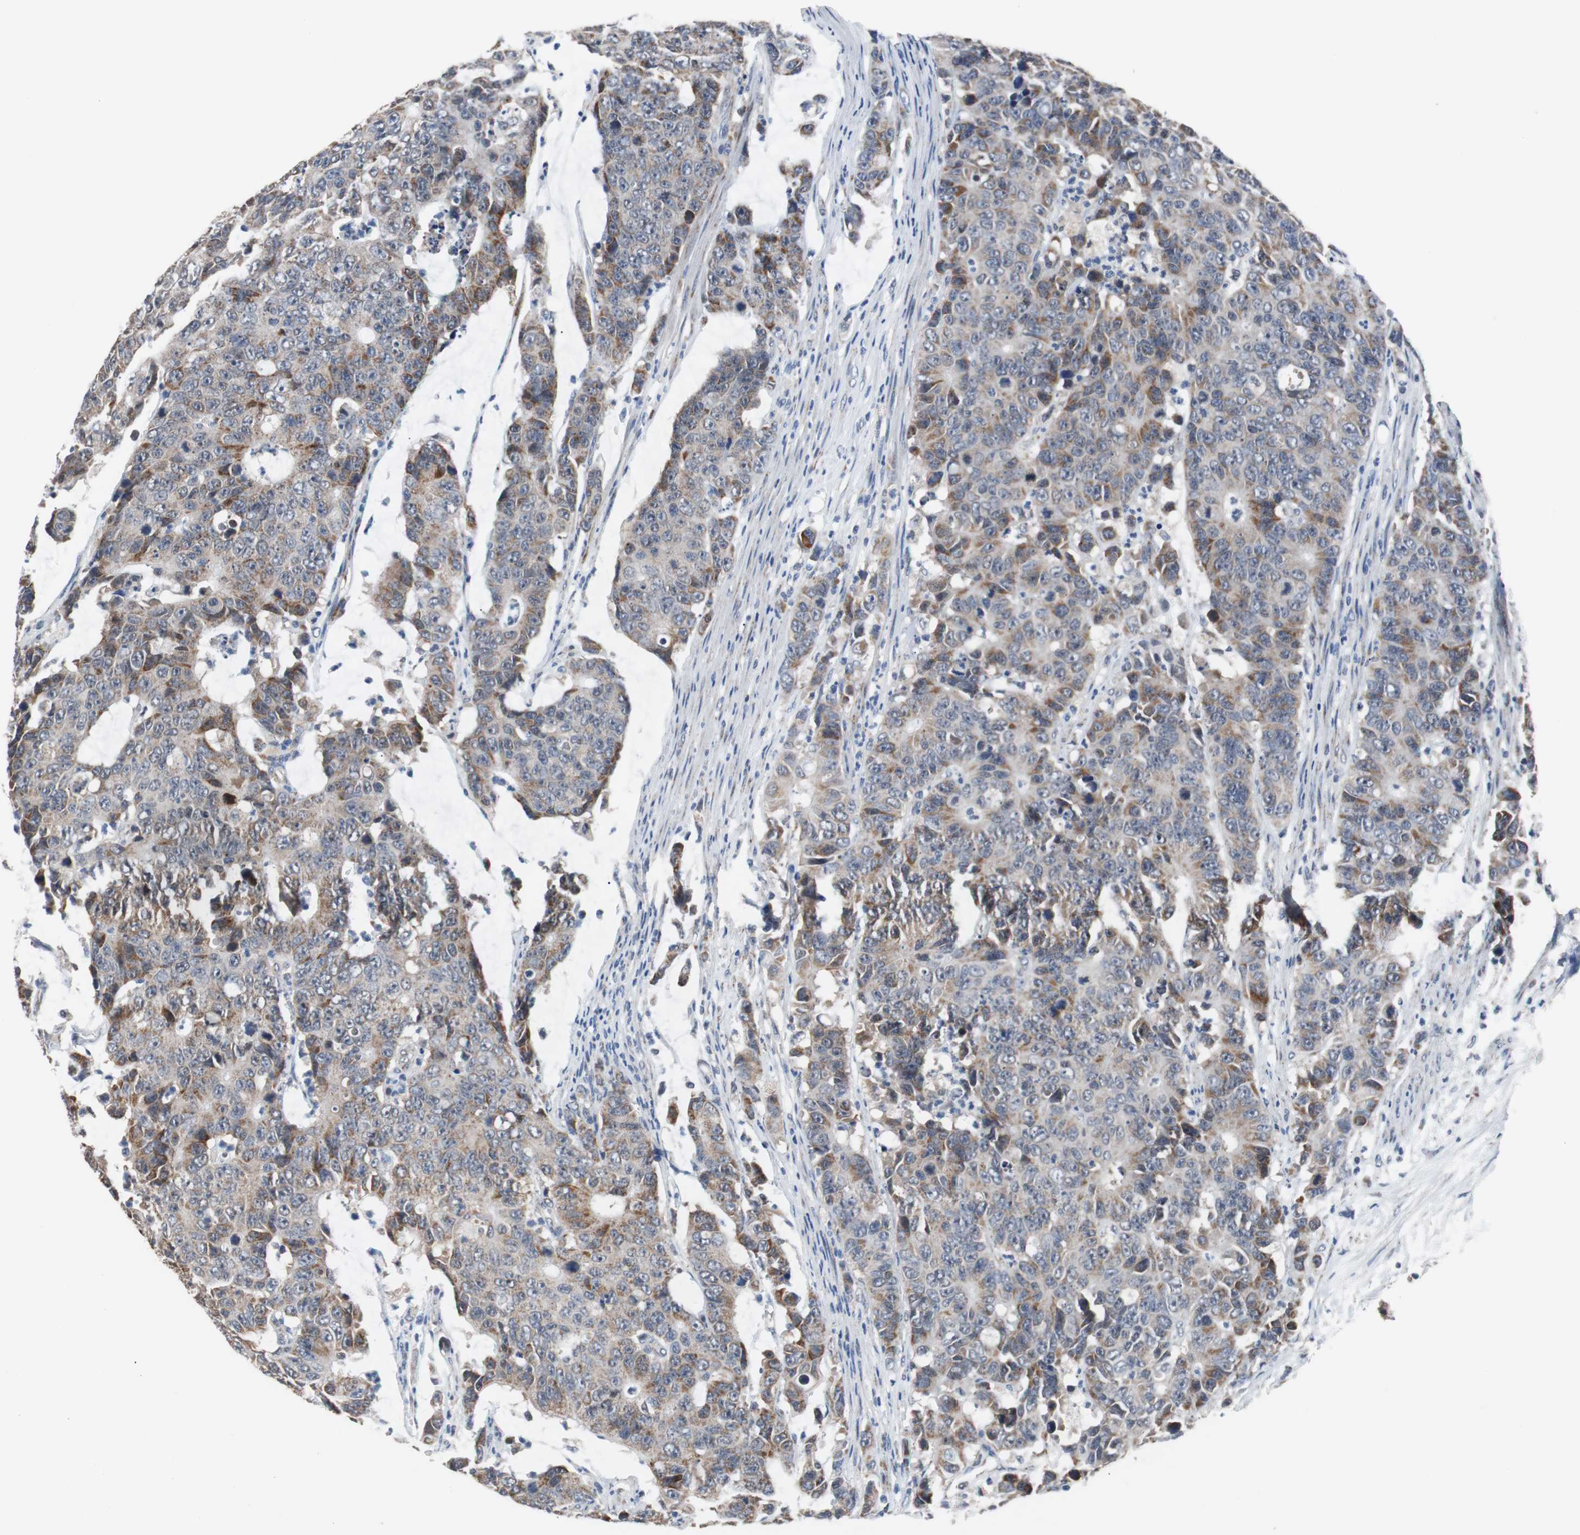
{"staining": {"intensity": "moderate", "quantity": ">75%", "location": "cytoplasmic/membranous"}, "tissue": "colorectal cancer", "cell_type": "Tumor cells", "image_type": "cancer", "snomed": [{"axis": "morphology", "description": "Adenocarcinoma, NOS"}, {"axis": "topography", "description": "Colon"}], "caption": "Immunohistochemistry micrograph of neoplastic tissue: colorectal adenocarcinoma stained using IHC reveals medium levels of moderate protein expression localized specifically in the cytoplasmic/membranous of tumor cells, appearing as a cytoplasmic/membranous brown color.", "gene": "PITRM1", "patient": {"sex": "female", "age": 86}}